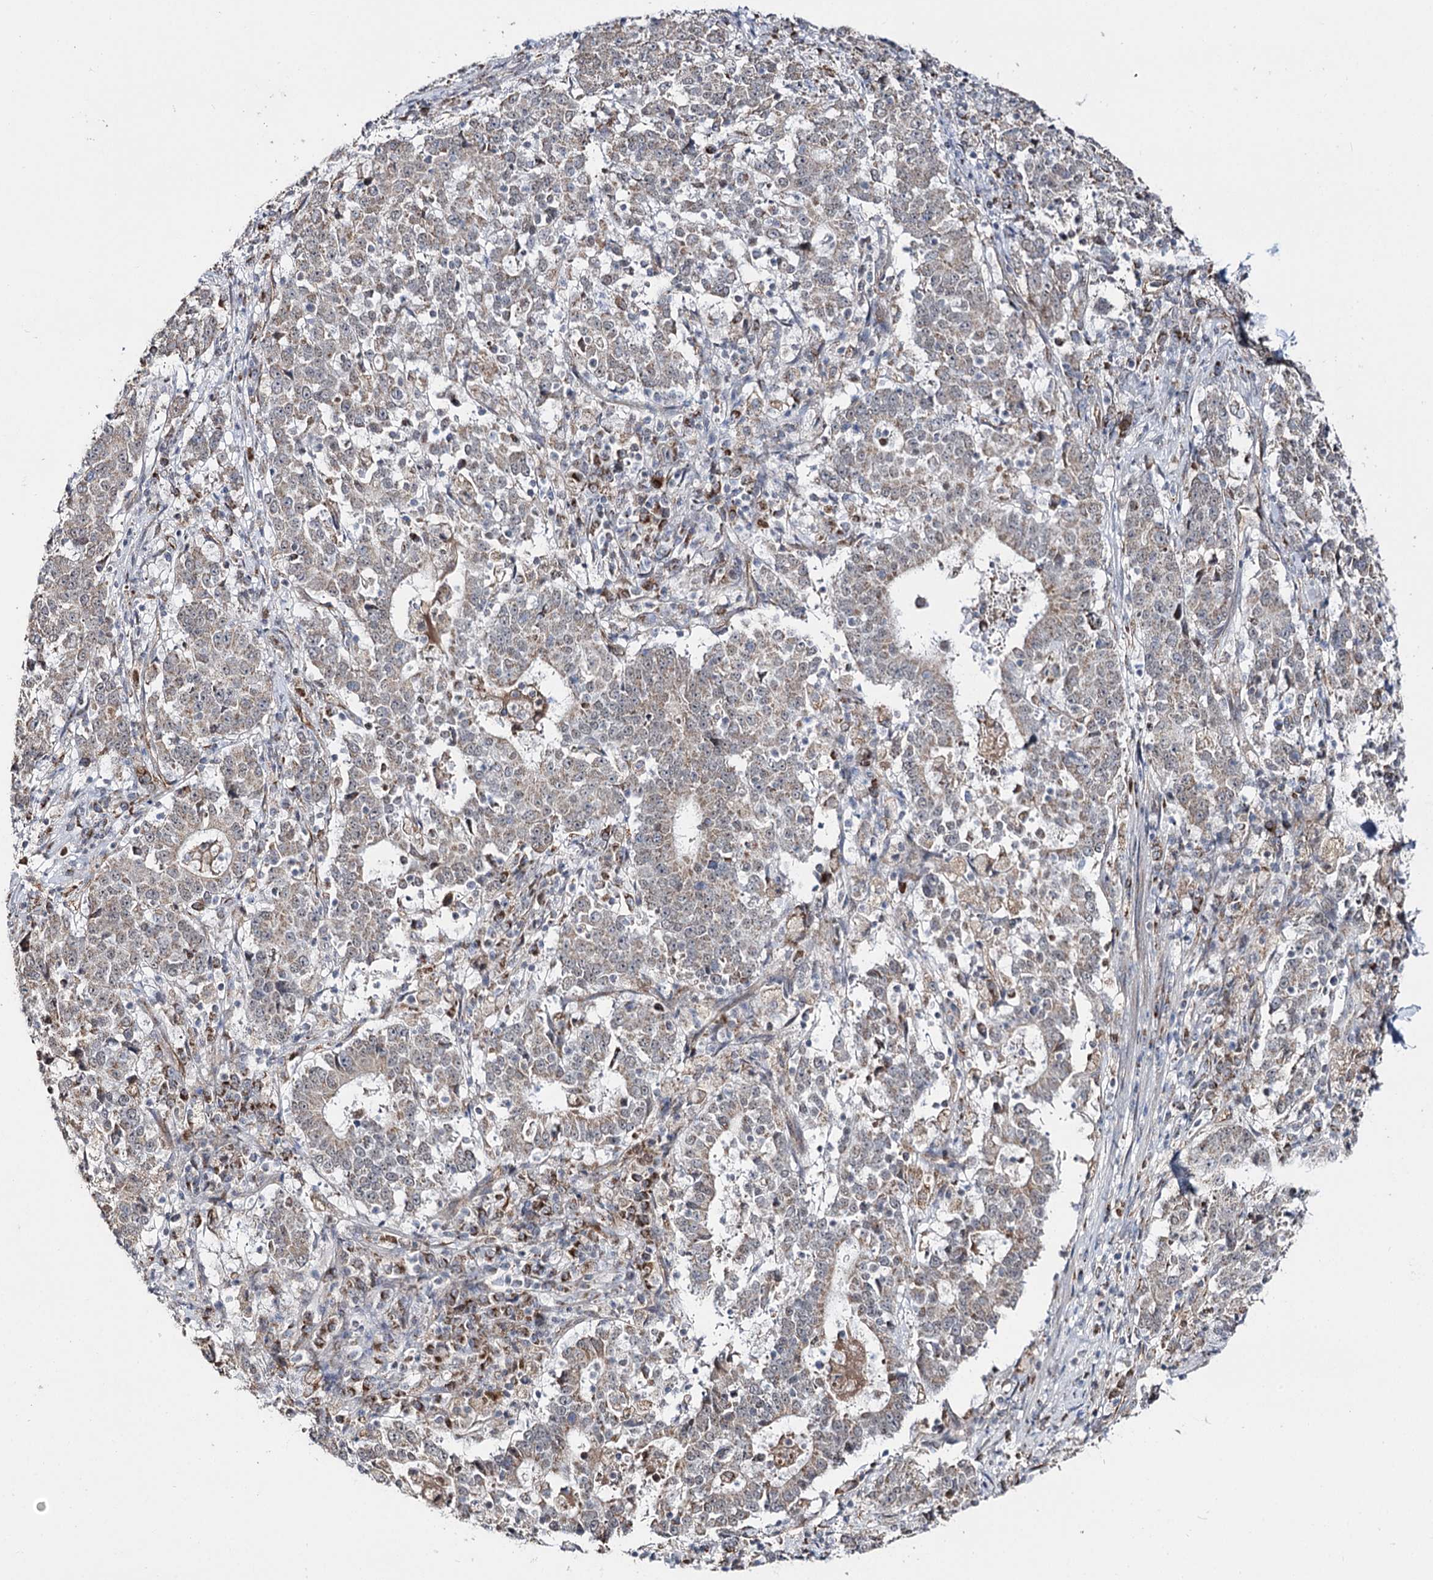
{"staining": {"intensity": "weak", "quantity": "<25%", "location": "cytoplasmic/membranous"}, "tissue": "stomach cancer", "cell_type": "Tumor cells", "image_type": "cancer", "snomed": [{"axis": "morphology", "description": "Adenocarcinoma, NOS"}, {"axis": "topography", "description": "Stomach"}], "caption": "Tumor cells are negative for protein expression in human stomach cancer (adenocarcinoma).", "gene": "CBR4", "patient": {"sex": "male", "age": 59}}